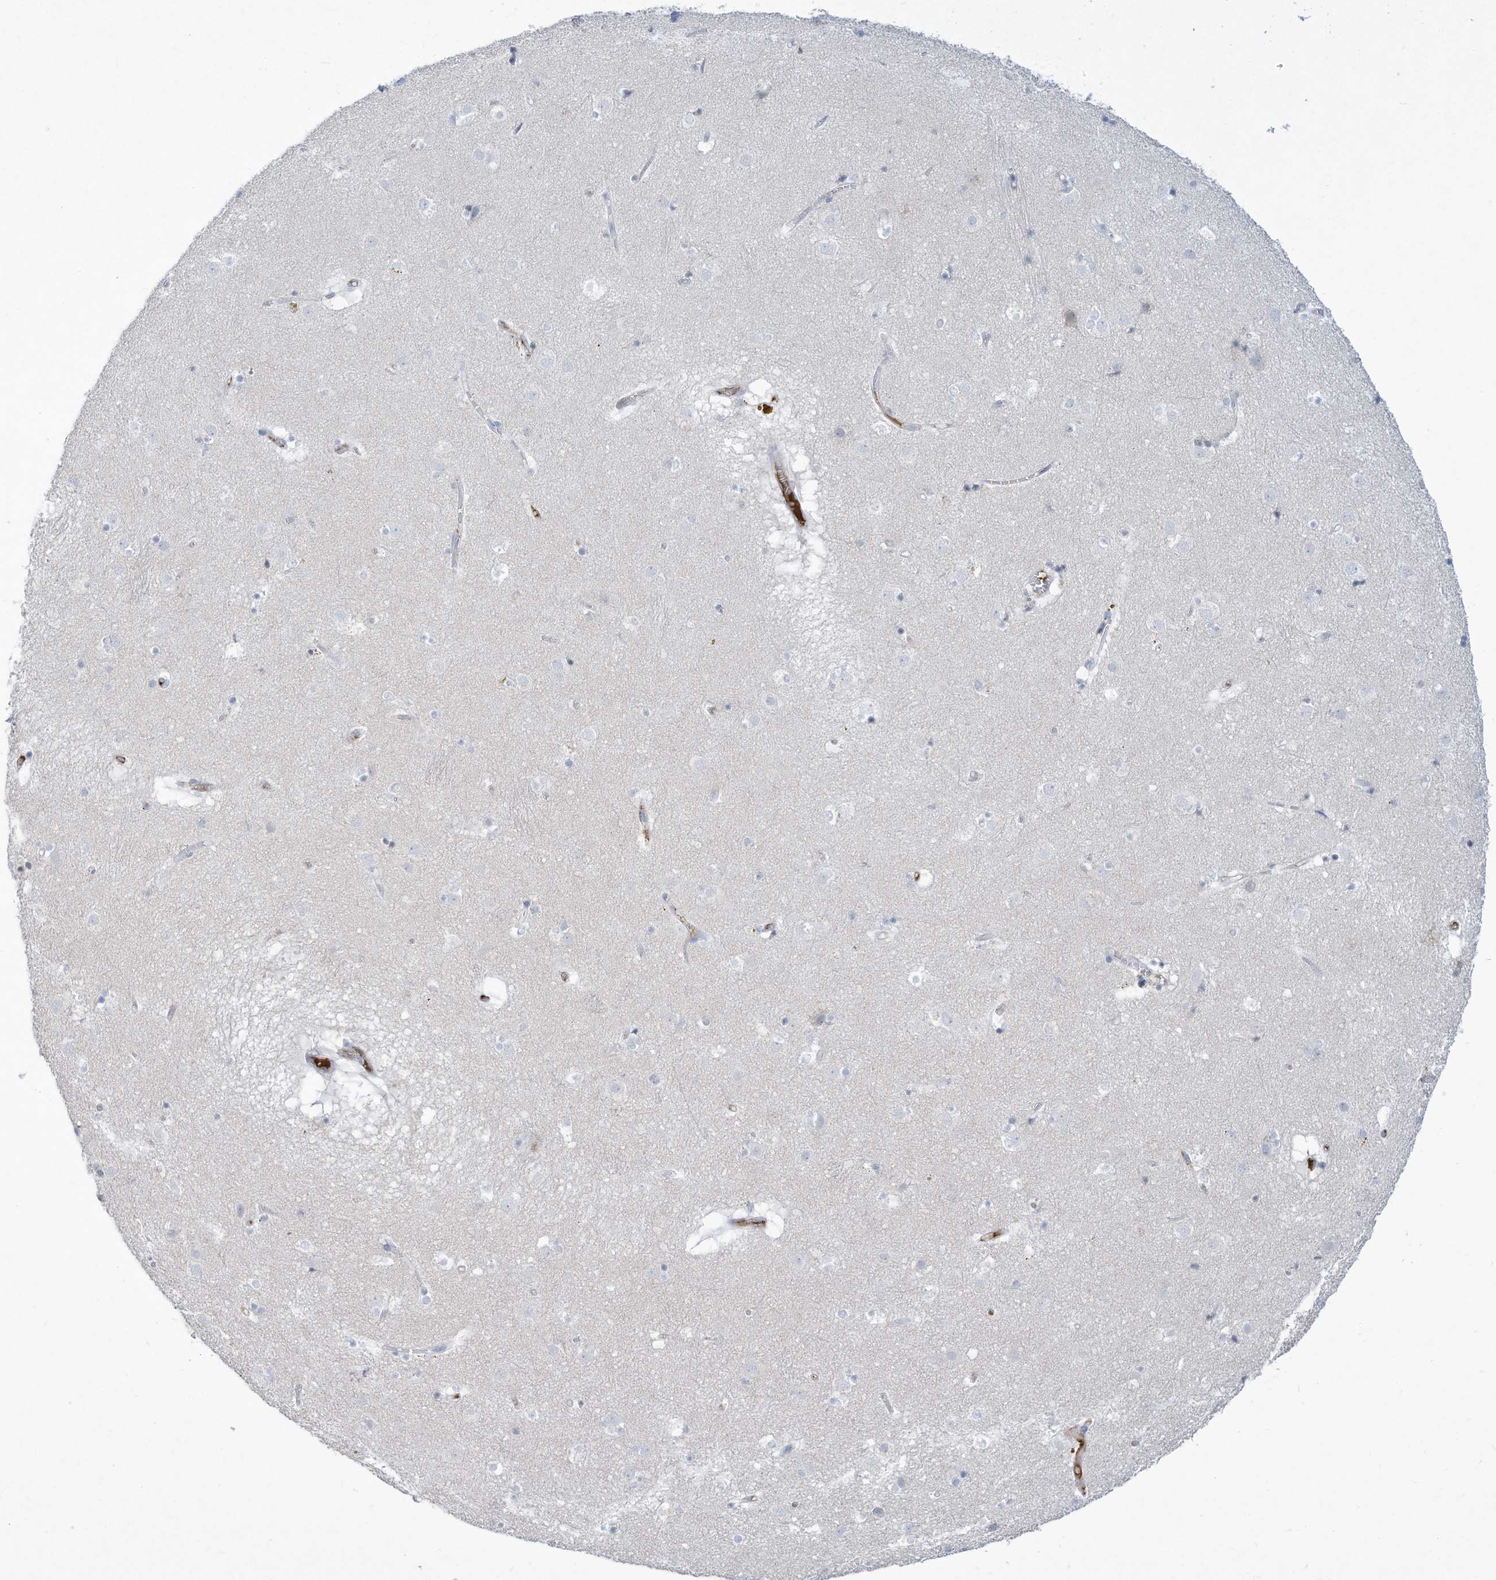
{"staining": {"intensity": "negative", "quantity": "none", "location": "none"}, "tissue": "caudate", "cell_type": "Glial cells", "image_type": "normal", "snomed": [{"axis": "morphology", "description": "Normal tissue, NOS"}, {"axis": "topography", "description": "Lateral ventricle wall"}], "caption": "Caudate stained for a protein using immunohistochemistry (IHC) shows no expression glial cells.", "gene": "HAS3", "patient": {"sex": "male", "age": 70}}